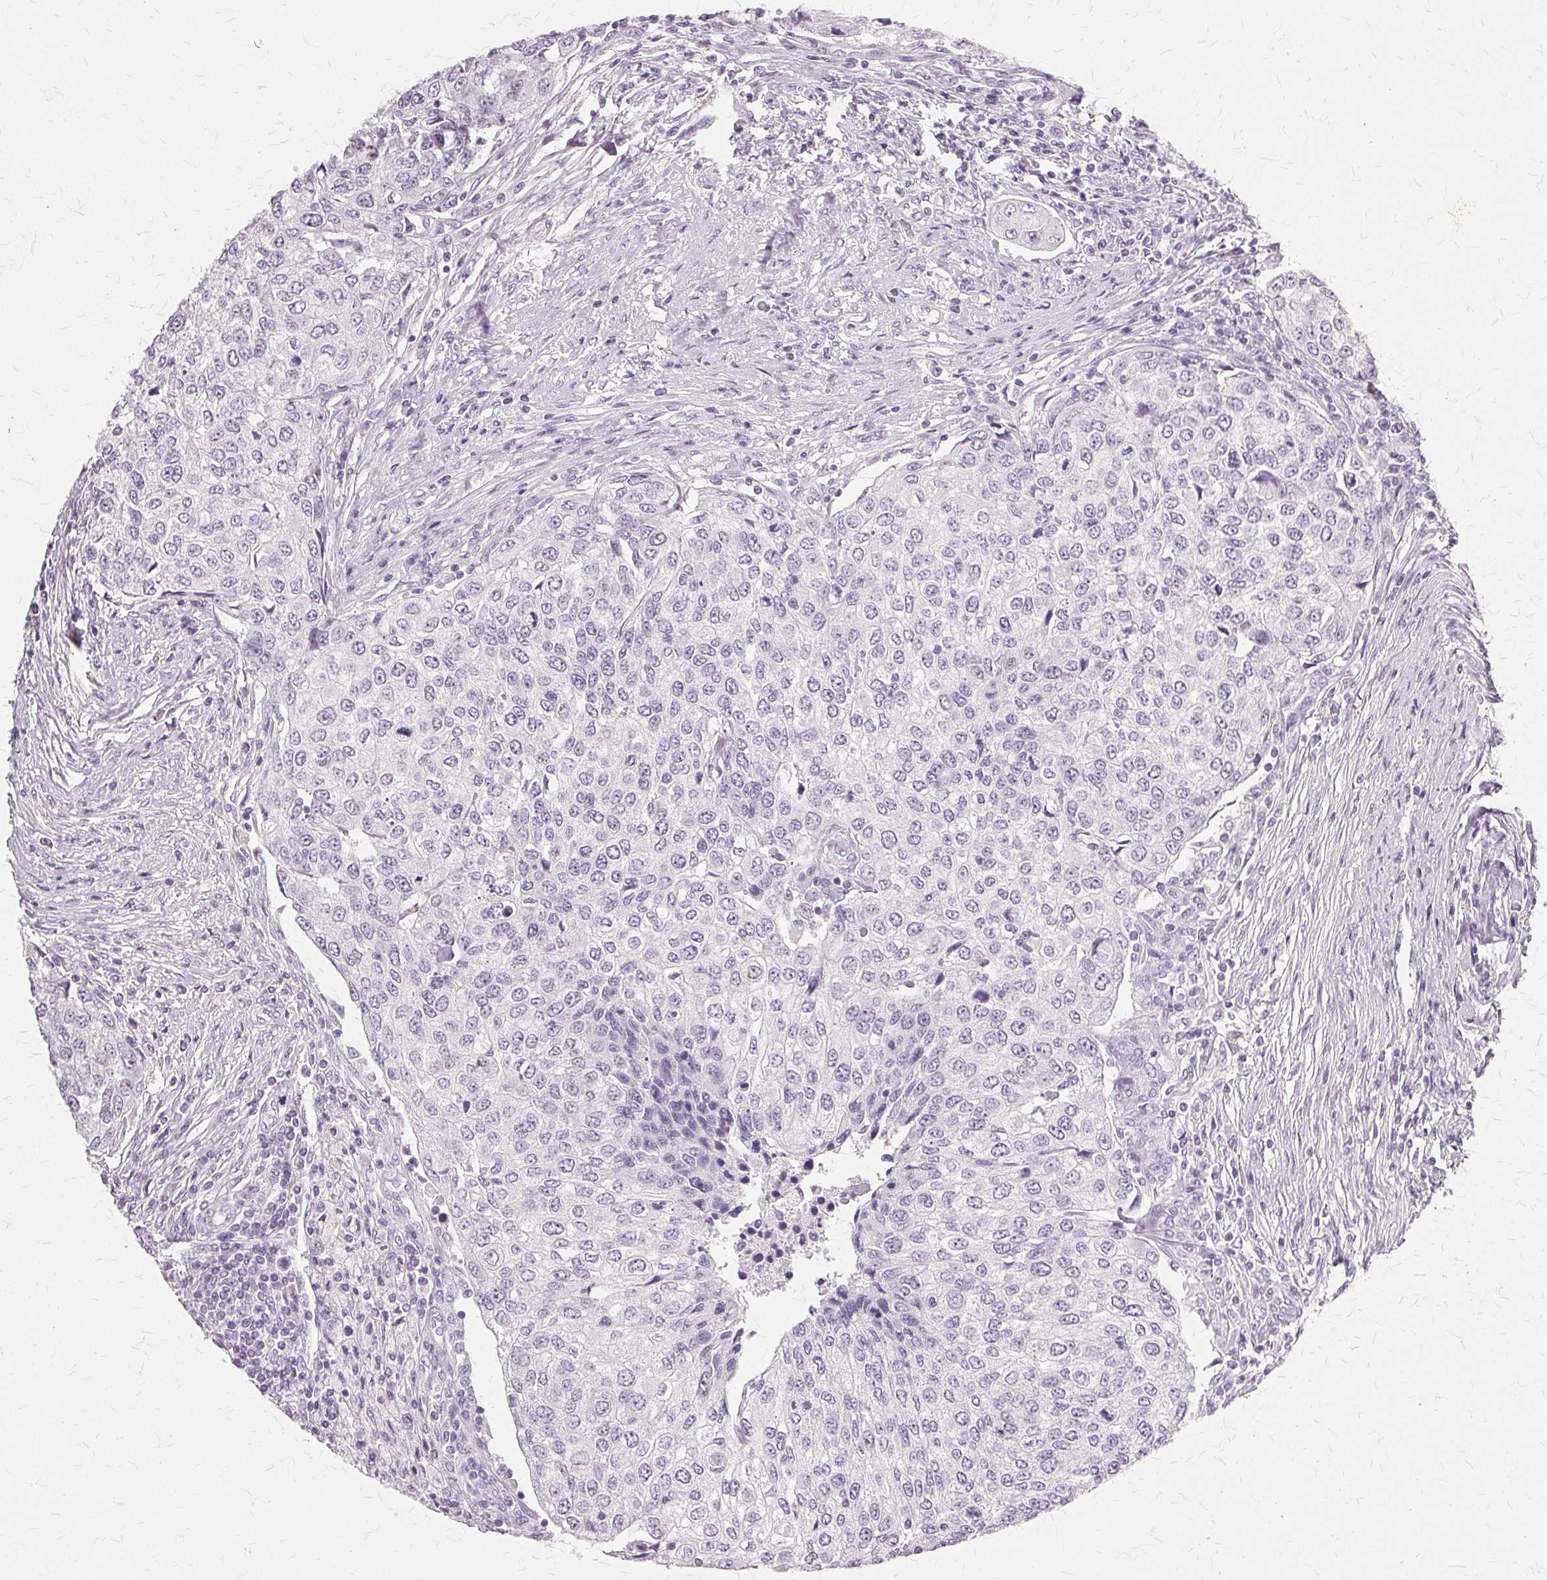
{"staining": {"intensity": "negative", "quantity": "none", "location": "none"}, "tissue": "urothelial cancer", "cell_type": "Tumor cells", "image_type": "cancer", "snomed": [{"axis": "morphology", "description": "Urothelial carcinoma, High grade"}, {"axis": "topography", "description": "Urinary bladder"}], "caption": "Protein analysis of high-grade urothelial carcinoma displays no significant expression in tumor cells.", "gene": "SLC45A3", "patient": {"sex": "female", "age": 78}}